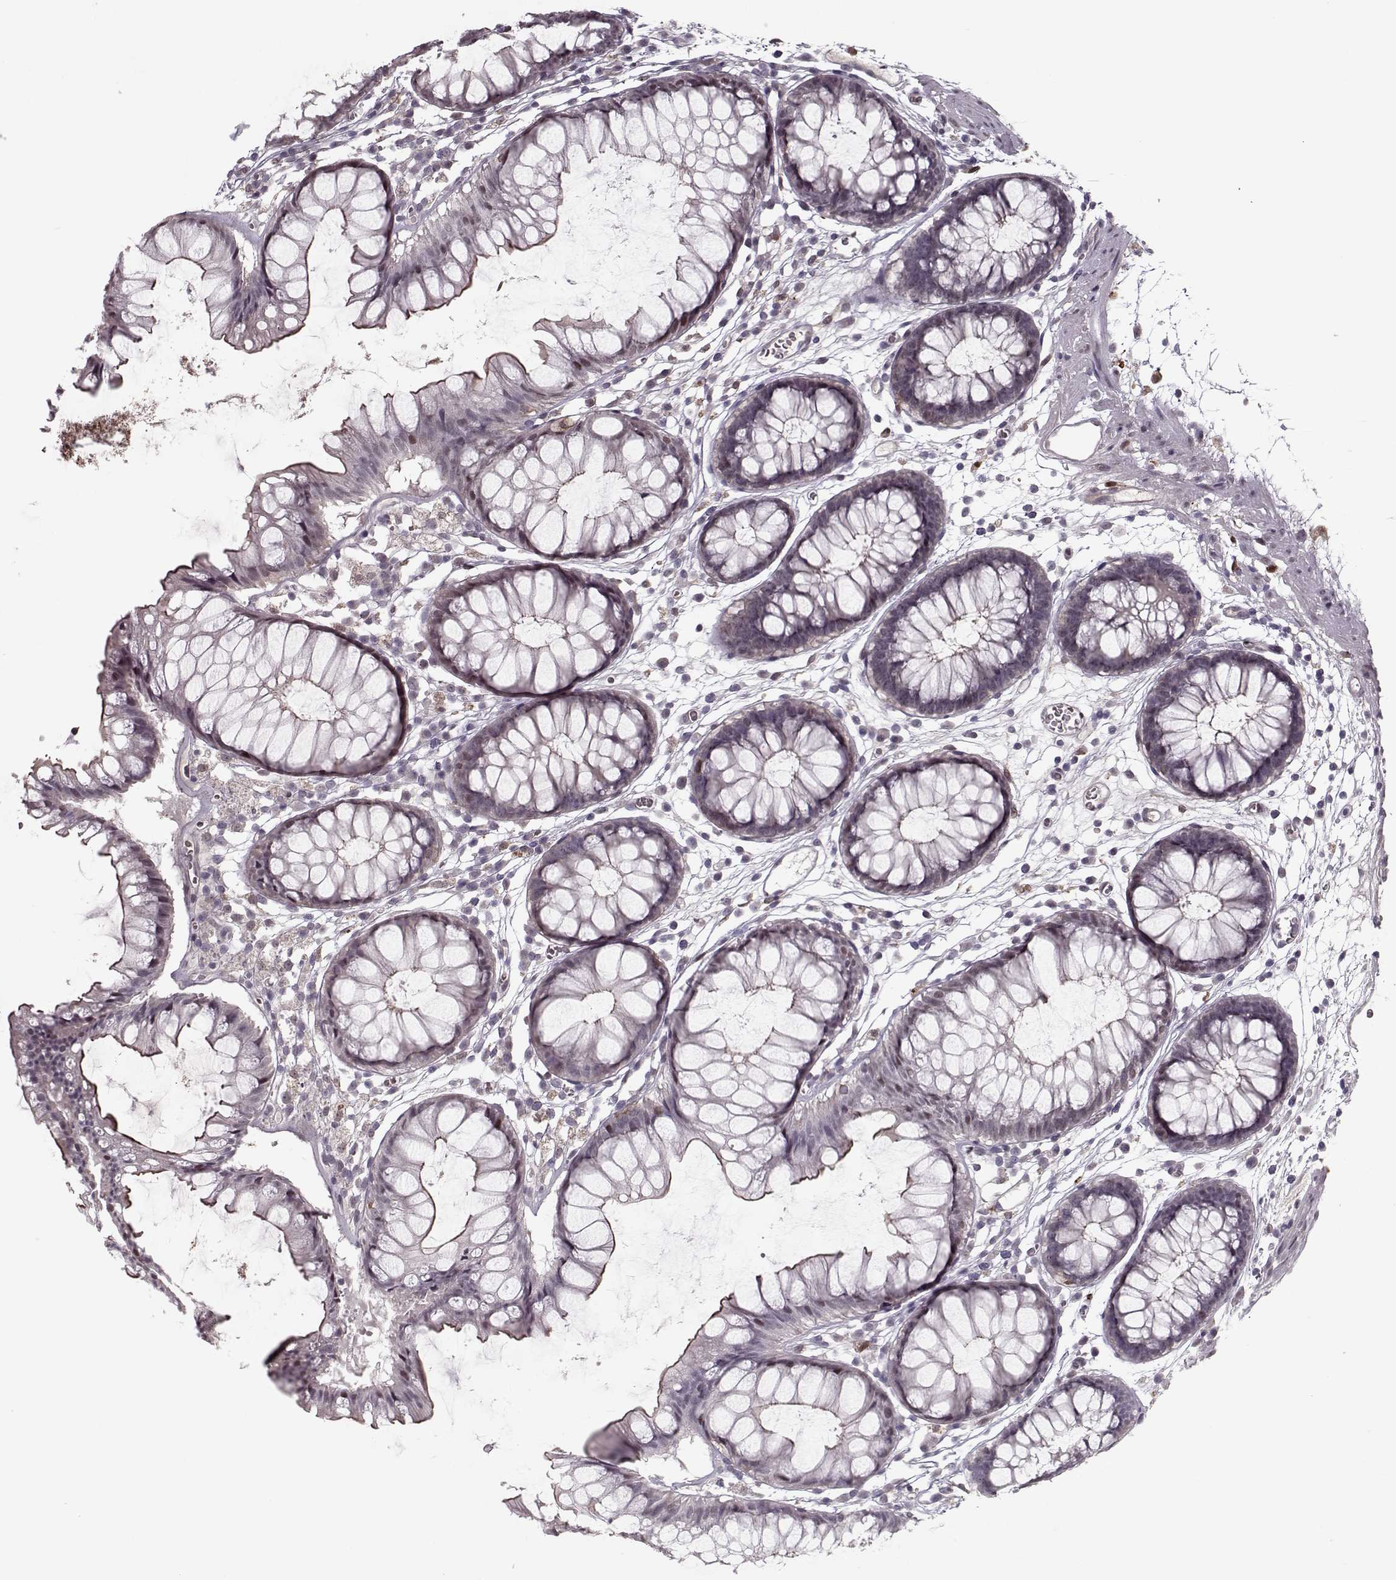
{"staining": {"intensity": "negative", "quantity": "none", "location": "none"}, "tissue": "colon", "cell_type": "Endothelial cells", "image_type": "normal", "snomed": [{"axis": "morphology", "description": "Normal tissue, NOS"}, {"axis": "morphology", "description": "Adenocarcinoma, NOS"}, {"axis": "topography", "description": "Colon"}], "caption": "Immunohistochemistry of unremarkable colon reveals no expression in endothelial cells. (Immunohistochemistry, brightfield microscopy, high magnification).", "gene": "DNAI3", "patient": {"sex": "male", "age": 65}}